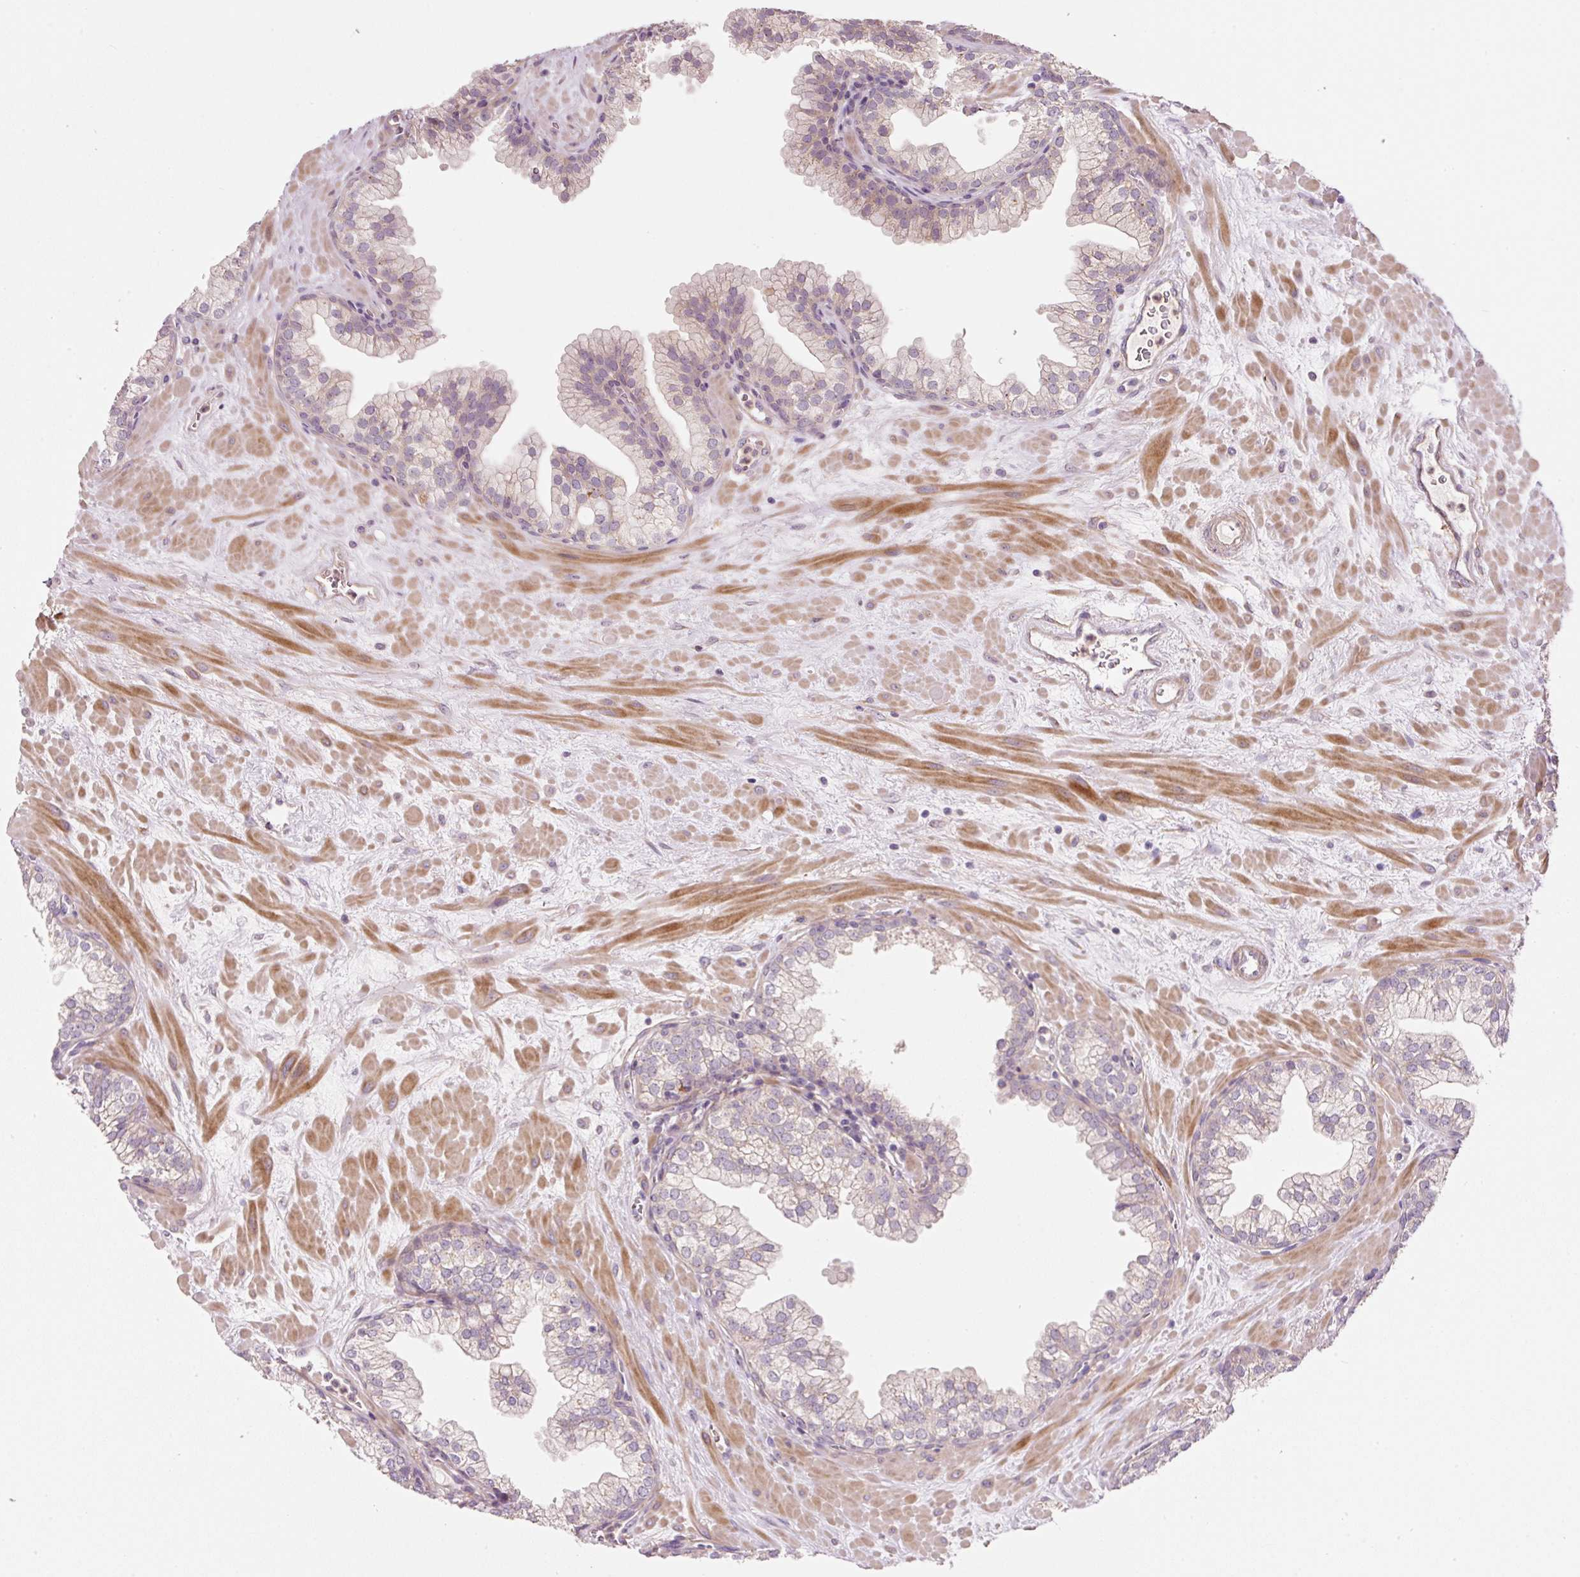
{"staining": {"intensity": "weak", "quantity": "<25%", "location": "cytoplasmic/membranous"}, "tissue": "prostate", "cell_type": "Glandular cells", "image_type": "normal", "snomed": [{"axis": "morphology", "description": "Normal tissue, NOS"}, {"axis": "topography", "description": "Prostate"}, {"axis": "topography", "description": "Peripheral nerve tissue"}], "caption": "DAB immunohistochemical staining of benign human prostate displays no significant expression in glandular cells. The staining was performed using DAB (3,3'-diaminobenzidine) to visualize the protein expression in brown, while the nuclei were stained in blue with hematoxylin (Magnification: 20x).", "gene": "TIRAP", "patient": {"sex": "male", "age": 61}}